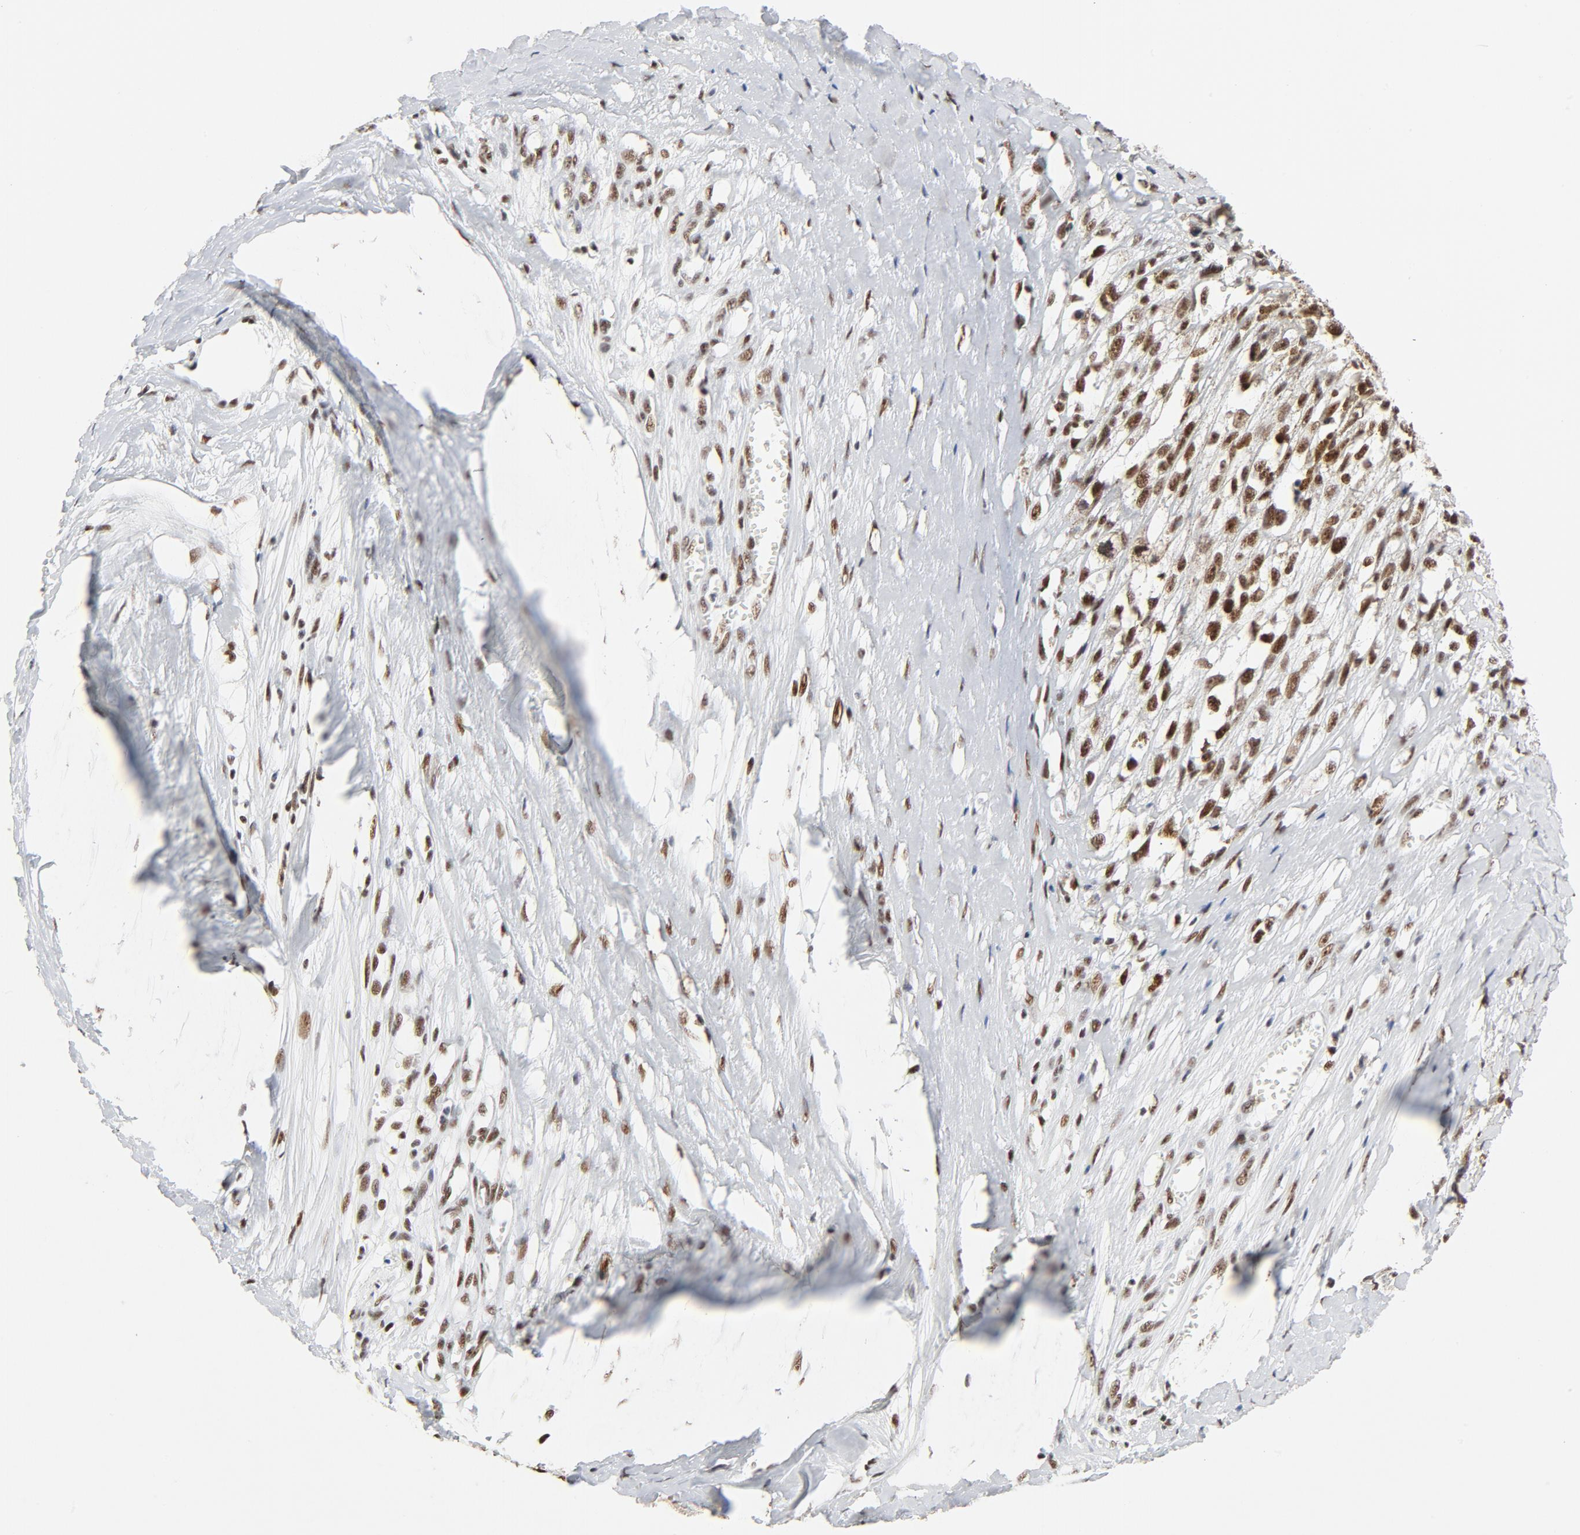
{"staining": {"intensity": "moderate", "quantity": ">75%", "location": "nuclear"}, "tissue": "melanoma", "cell_type": "Tumor cells", "image_type": "cancer", "snomed": [{"axis": "morphology", "description": "Malignant melanoma, Metastatic site"}, {"axis": "topography", "description": "Lymph node"}], "caption": "Immunohistochemical staining of melanoma reveals moderate nuclear protein expression in approximately >75% of tumor cells. The protein of interest is shown in brown color, while the nuclei are stained blue.", "gene": "GTF2H1", "patient": {"sex": "male", "age": 59}}